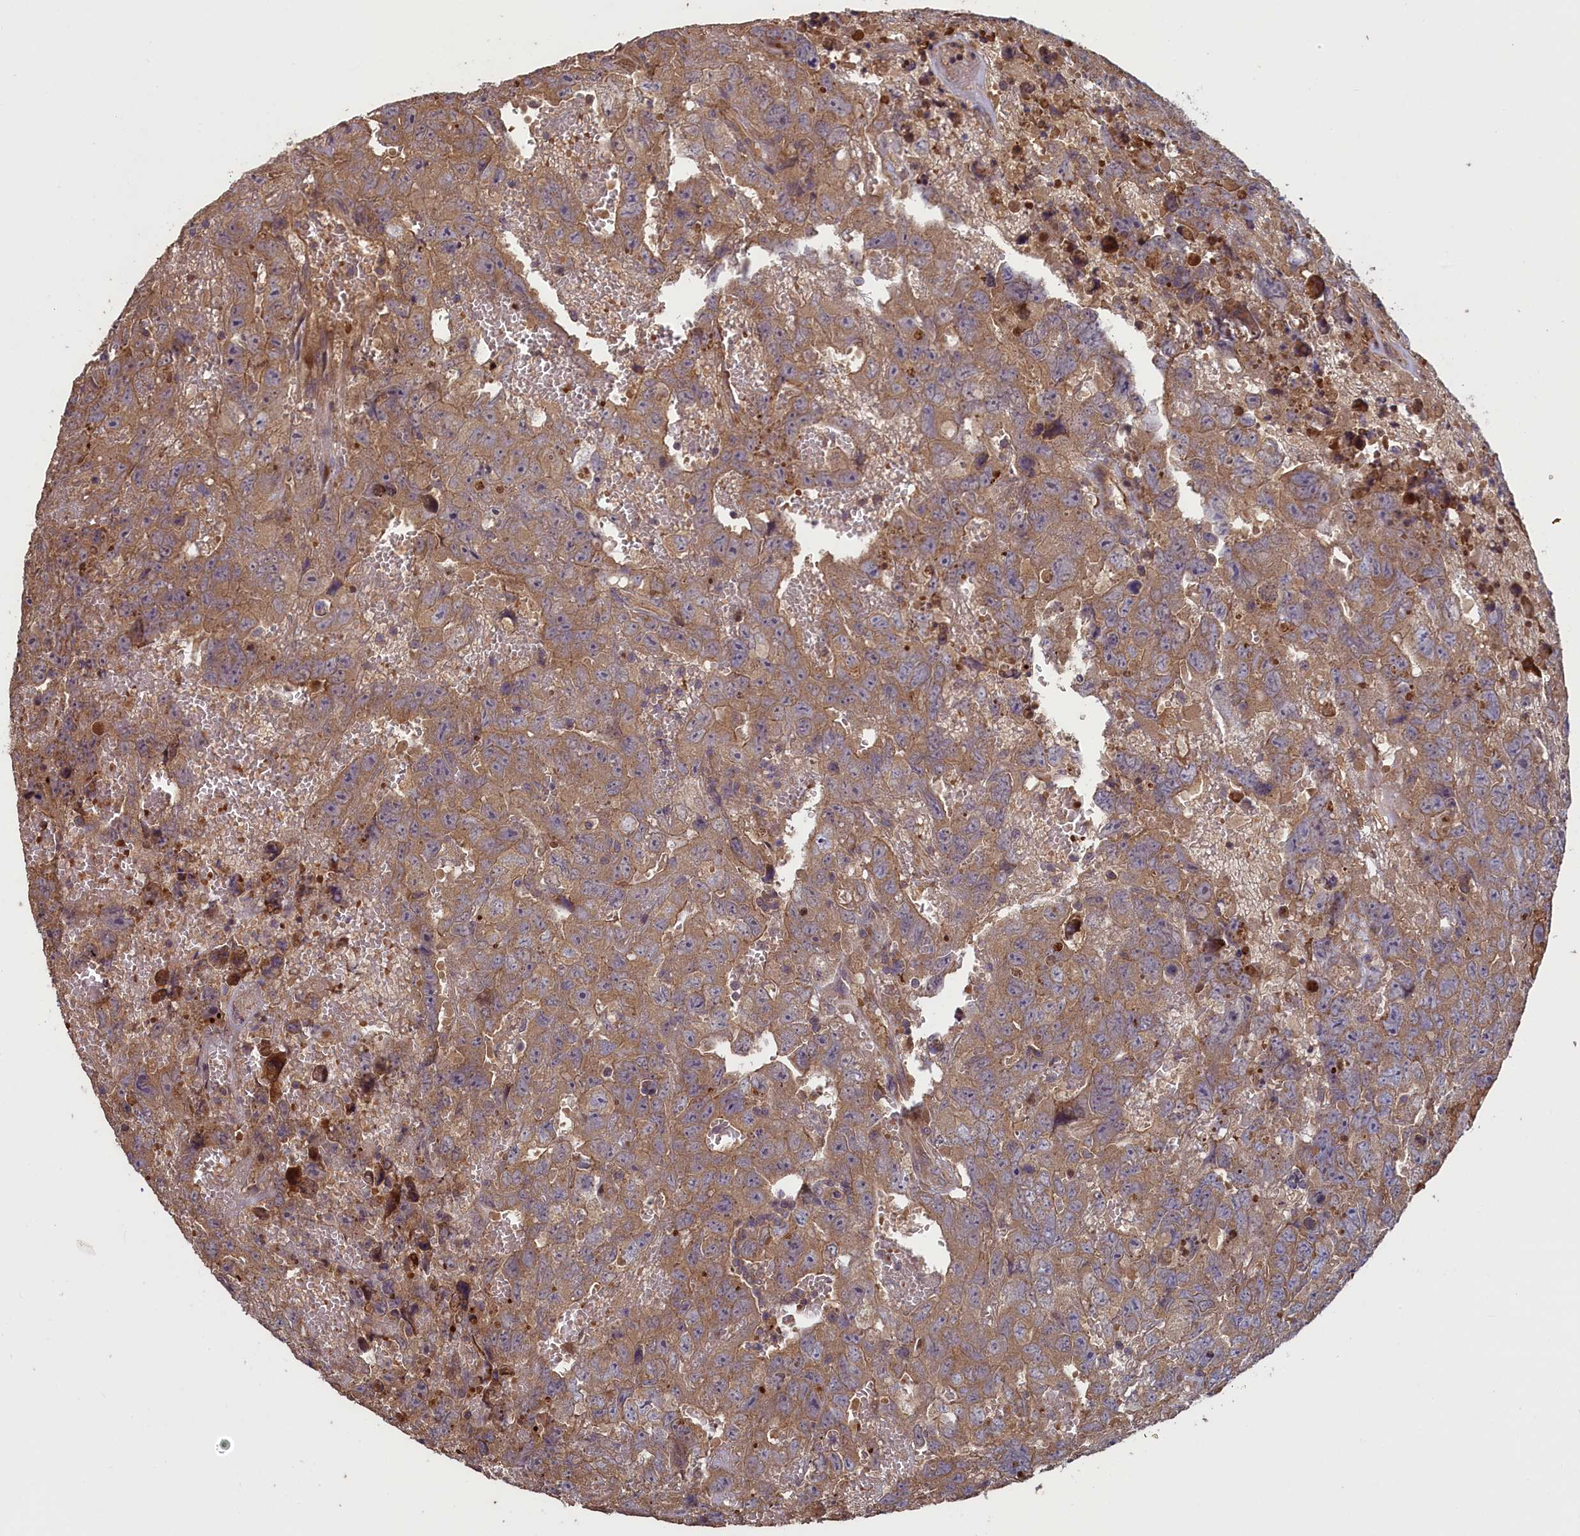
{"staining": {"intensity": "moderate", "quantity": ">75%", "location": "cytoplasmic/membranous"}, "tissue": "testis cancer", "cell_type": "Tumor cells", "image_type": "cancer", "snomed": [{"axis": "morphology", "description": "Carcinoma, Embryonal, NOS"}, {"axis": "topography", "description": "Testis"}], "caption": "An immunohistochemistry histopathology image of tumor tissue is shown. Protein staining in brown labels moderate cytoplasmic/membranous positivity in testis cancer (embryonal carcinoma) within tumor cells.", "gene": "CIAO2B", "patient": {"sex": "male", "age": 45}}